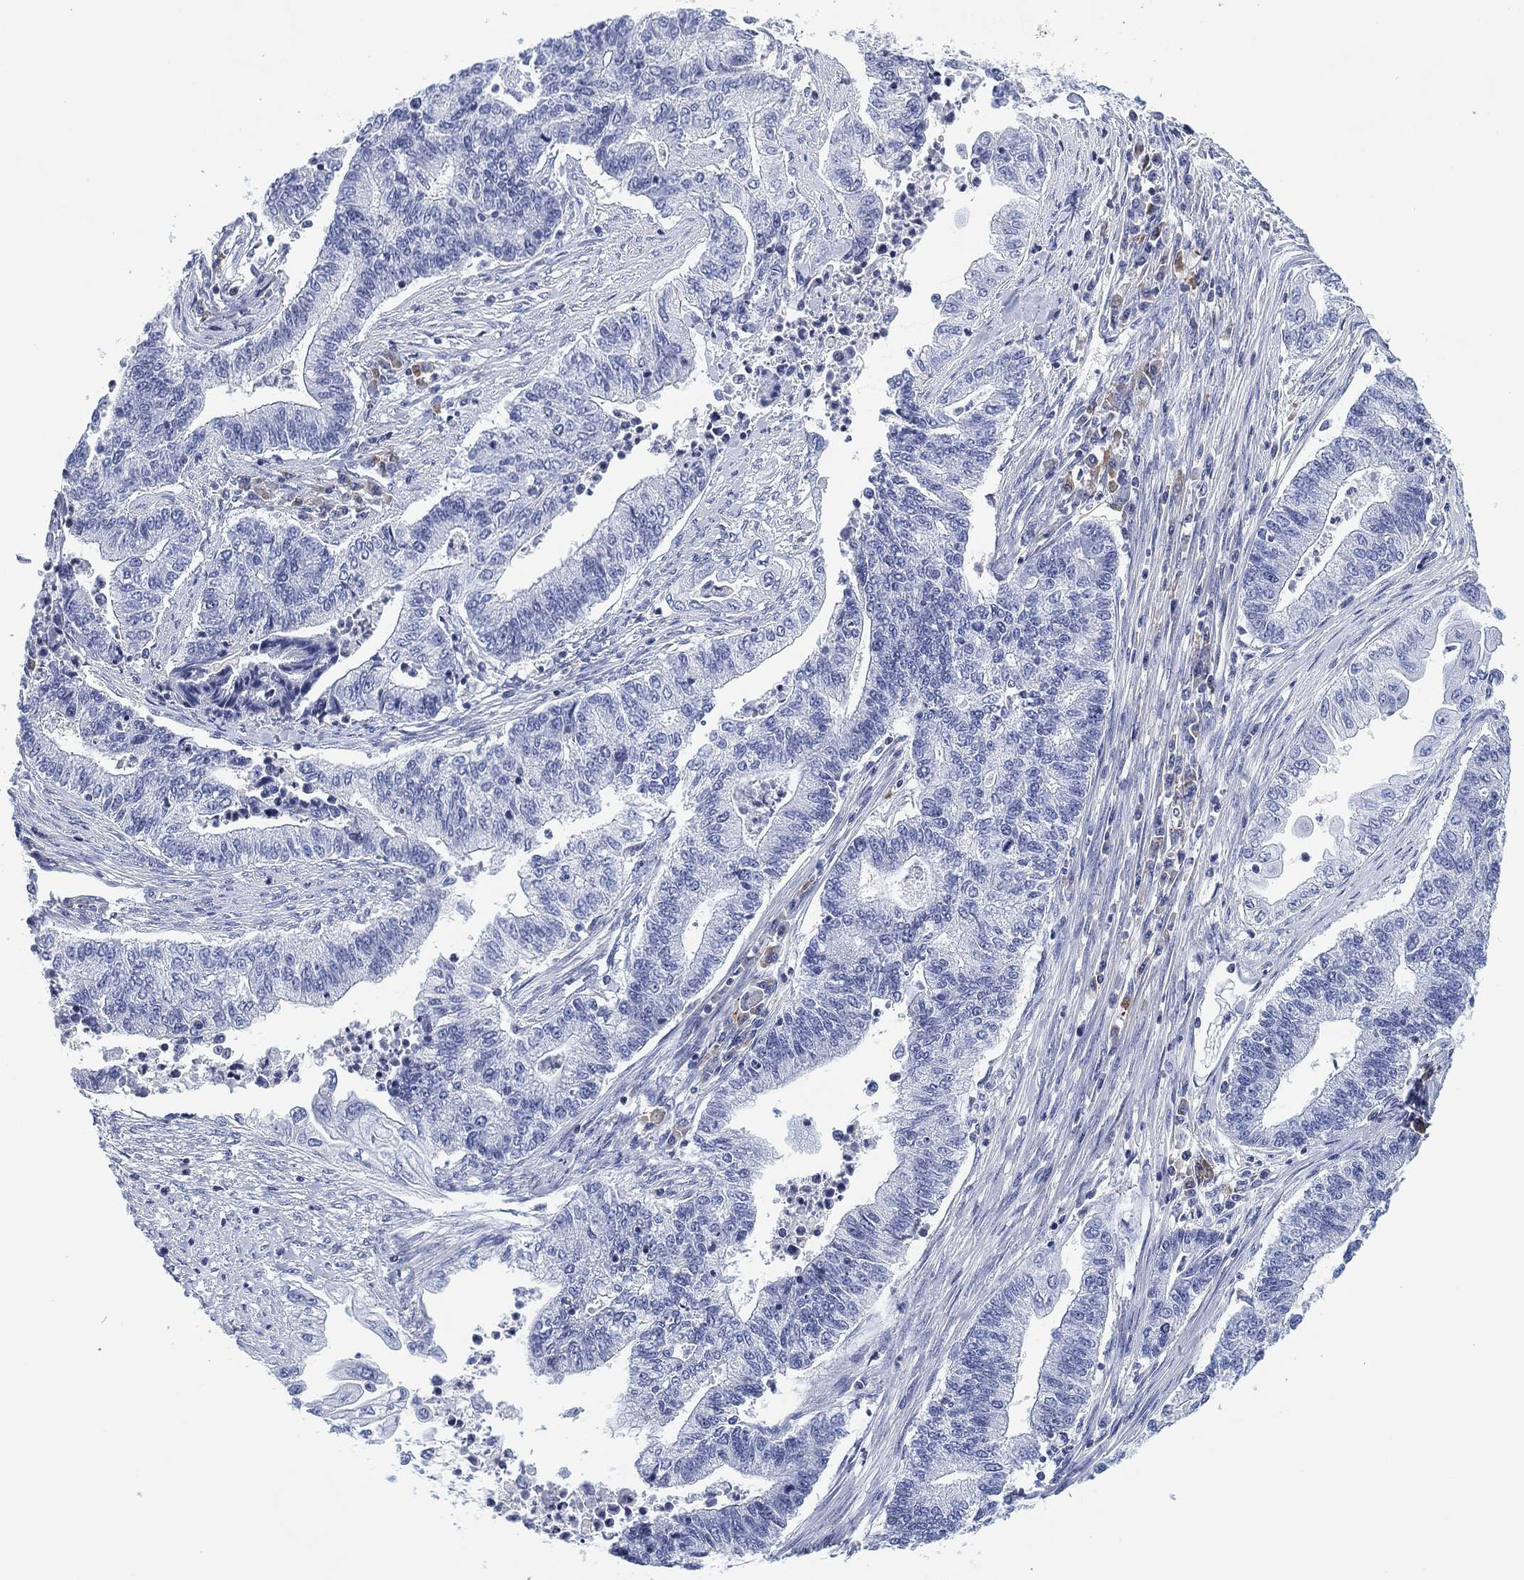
{"staining": {"intensity": "negative", "quantity": "none", "location": "none"}, "tissue": "endometrial cancer", "cell_type": "Tumor cells", "image_type": "cancer", "snomed": [{"axis": "morphology", "description": "Adenocarcinoma, NOS"}, {"axis": "topography", "description": "Uterus"}, {"axis": "topography", "description": "Endometrium"}], "caption": "Tumor cells are negative for protein expression in human endometrial cancer.", "gene": "FYB1", "patient": {"sex": "female", "age": 54}}